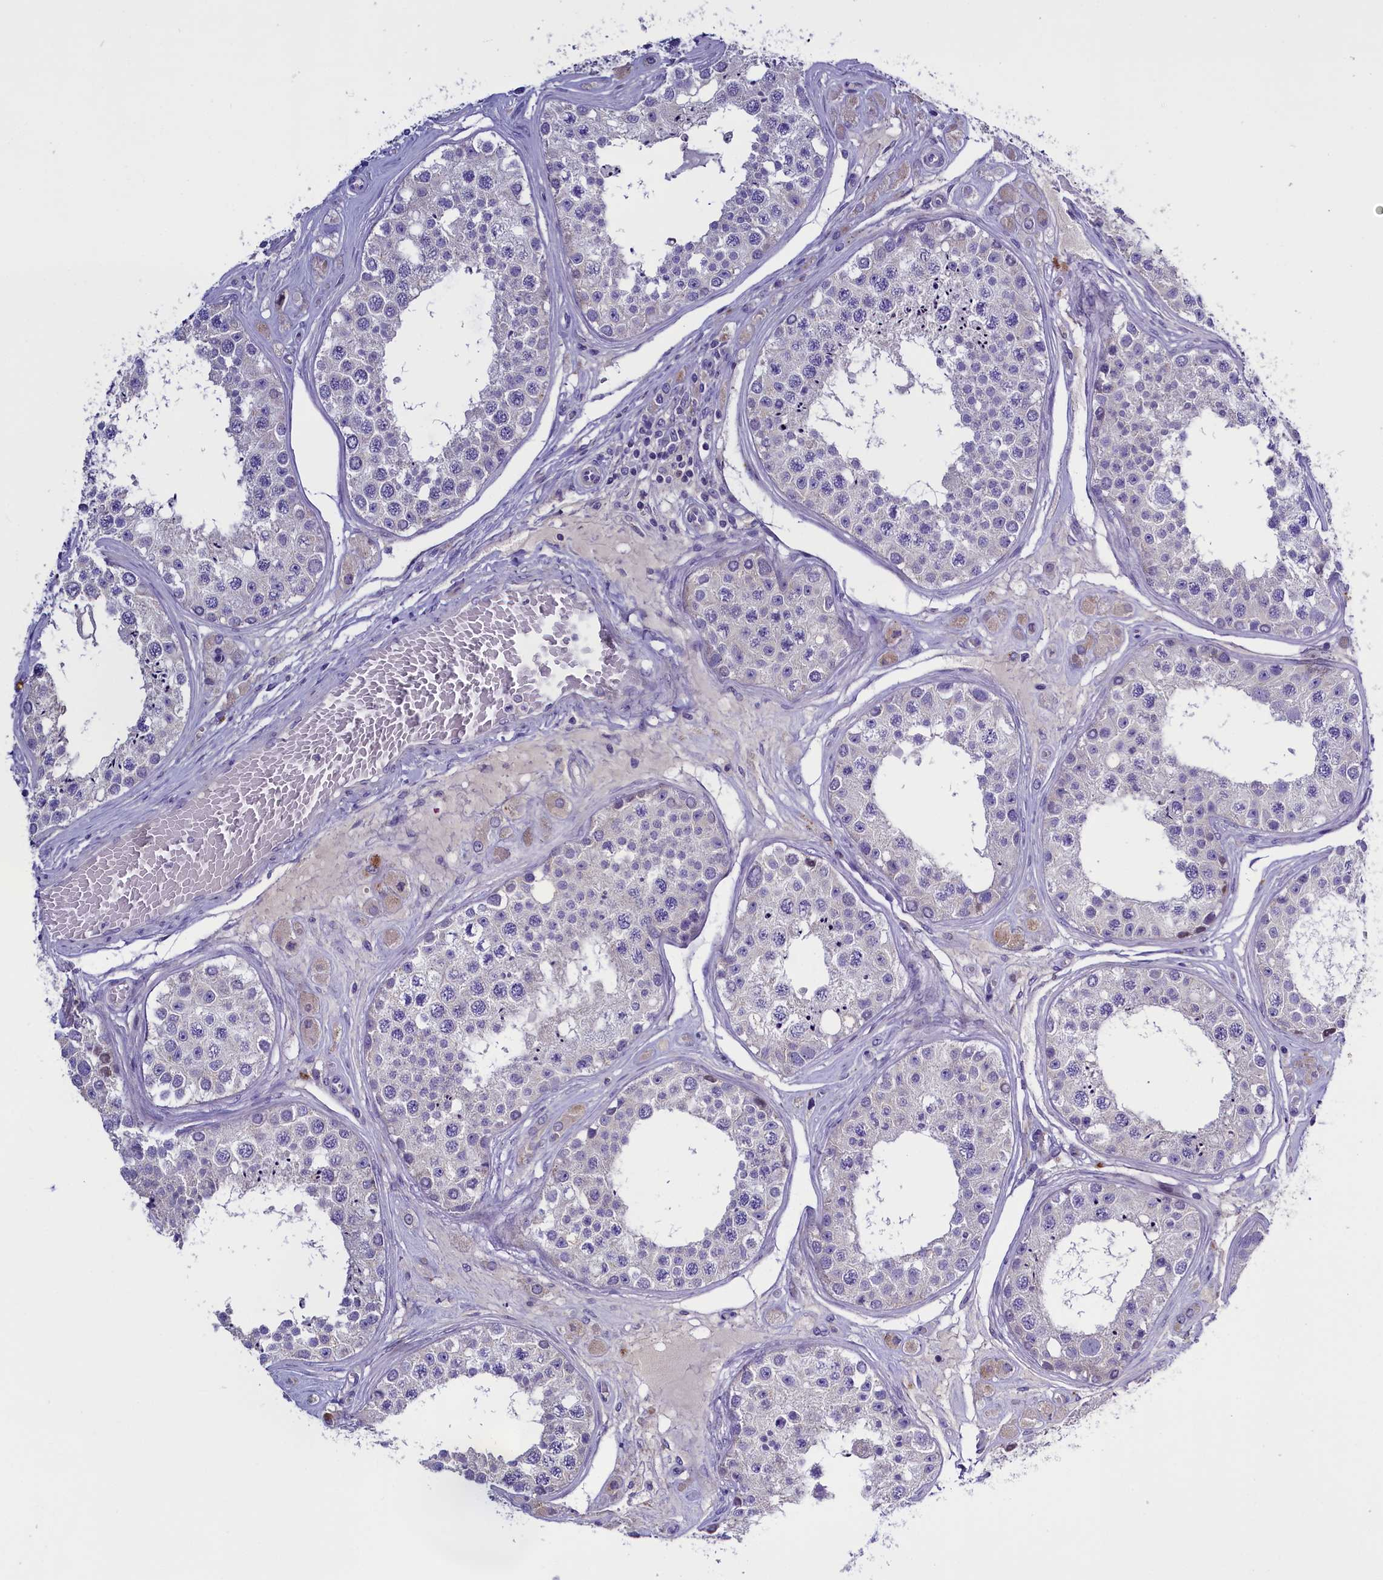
{"staining": {"intensity": "negative", "quantity": "none", "location": "none"}, "tissue": "testis", "cell_type": "Cells in seminiferous ducts", "image_type": "normal", "snomed": [{"axis": "morphology", "description": "Normal tissue, NOS"}, {"axis": "topography", "description": "Testis"}], "caption": "Human testis stained for a protein using immunohistochemistry displays no staining in cells in seminiferous ducts.", "gene": "RTTN", "patient": {"sex": "male", "age": 25}}